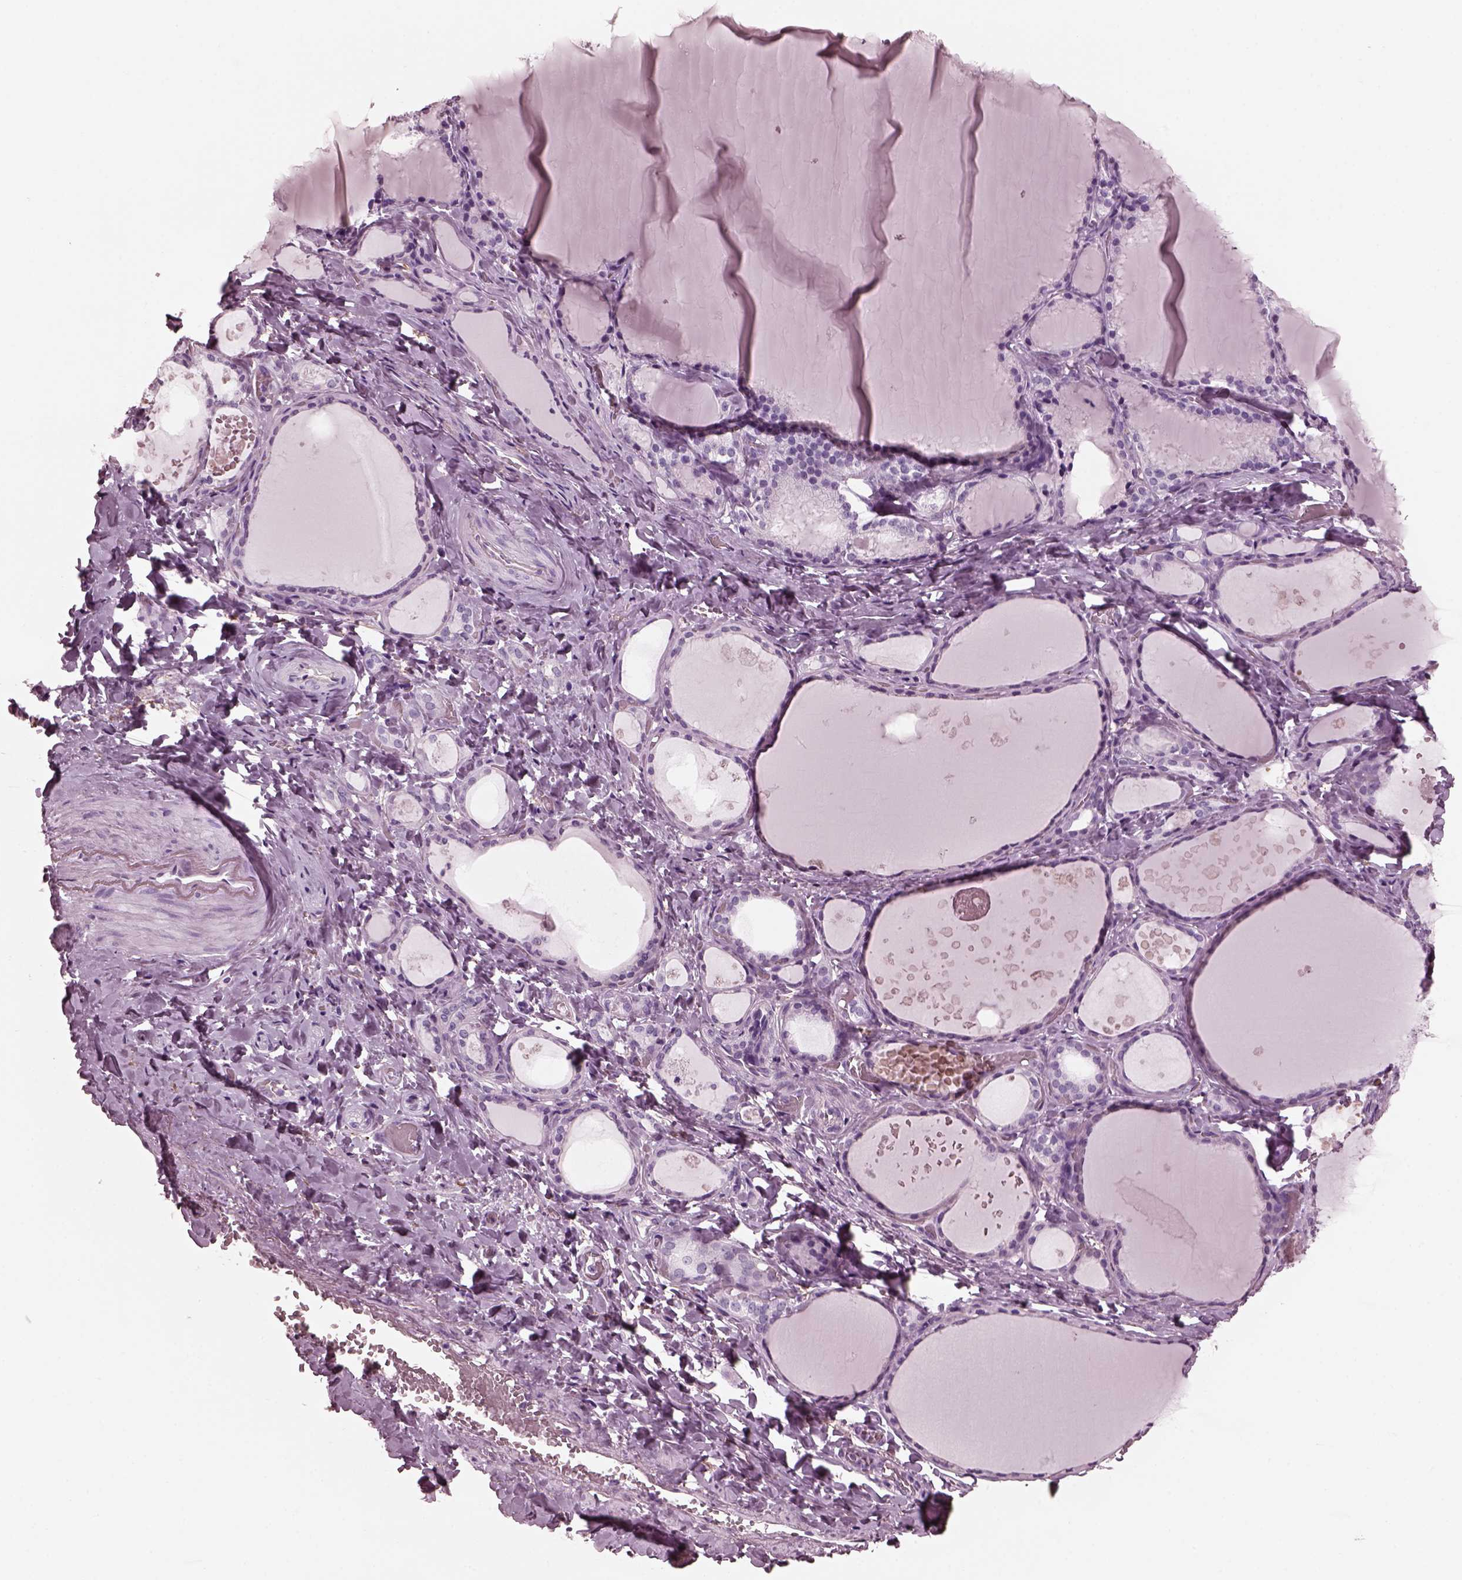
{"staining": {"intensity": "negative", "quantity": "none", "location": "none"}, "tissue": "thyroid gland", "cell_type": "Glandular cells", "image_type": "normal", "snomed": [{"axis": "morphology", "description": "Normal tissue, NOS"}, {"axis": "topography", "description": "Thyroid gland"}], "caption": "Immunohistochemistry of benign thyroid gland shows no expression in glandular cells.", "gene": "CGA", "patient": {"sex": "female", "age": 56}}